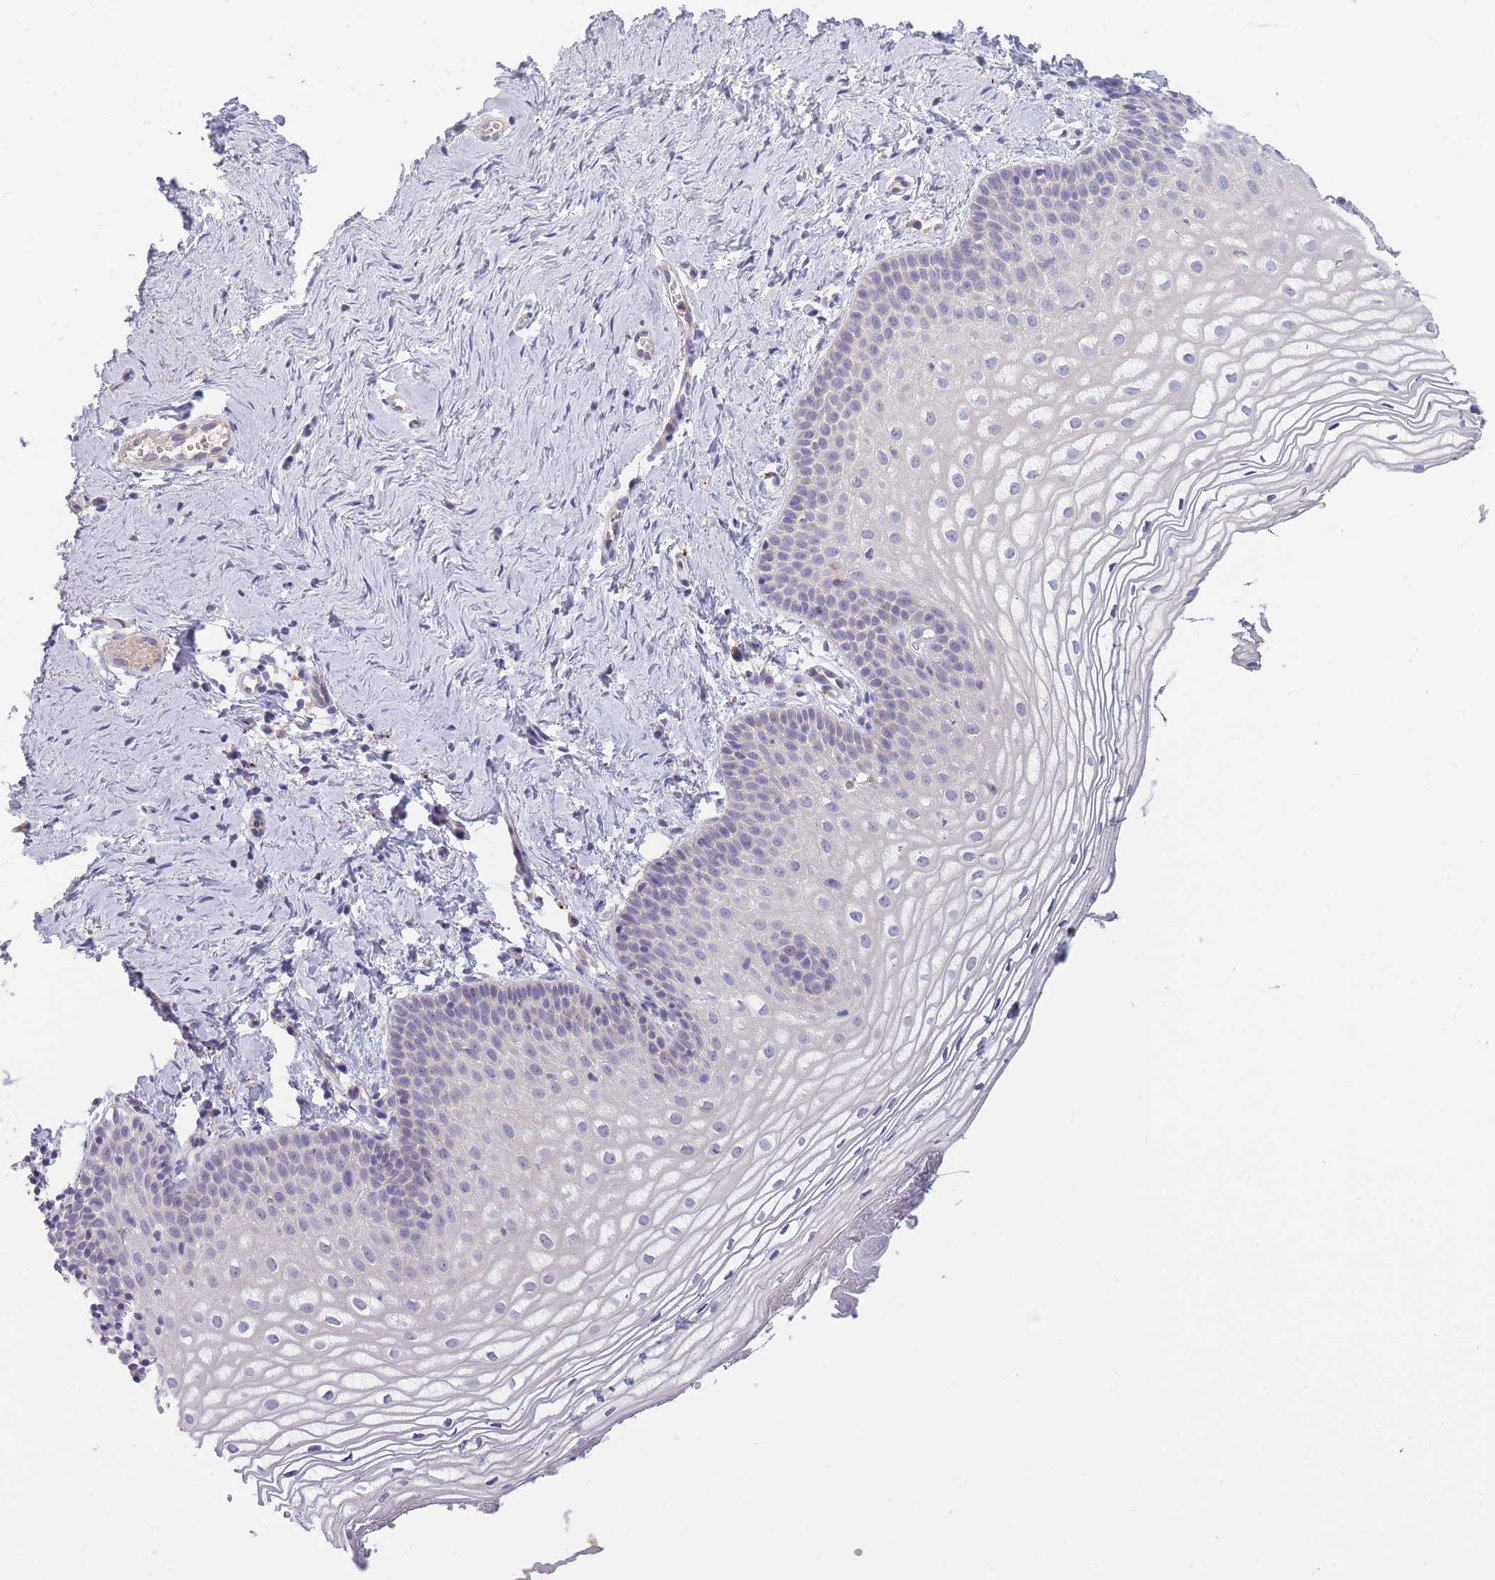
{"staining": {"intensity": "negative", "quantity": "none", "location": "none"}, "tissue": "vagina", "cell_type": "Squamous epithelial cells", "image_type": "normal", "snomed": [{"axis": "morphology", "description": "Normal tissue, NOS"}, {"axis": "topography", "description": "Vagina"}], "caption": "A high-resolution image shows immunohistochemistry staining of benign vagina, which reveals no significant staining in squamous epithelial cells.", "gene": "TRIM61", "patient": {"sex": "female", "age": 56}}